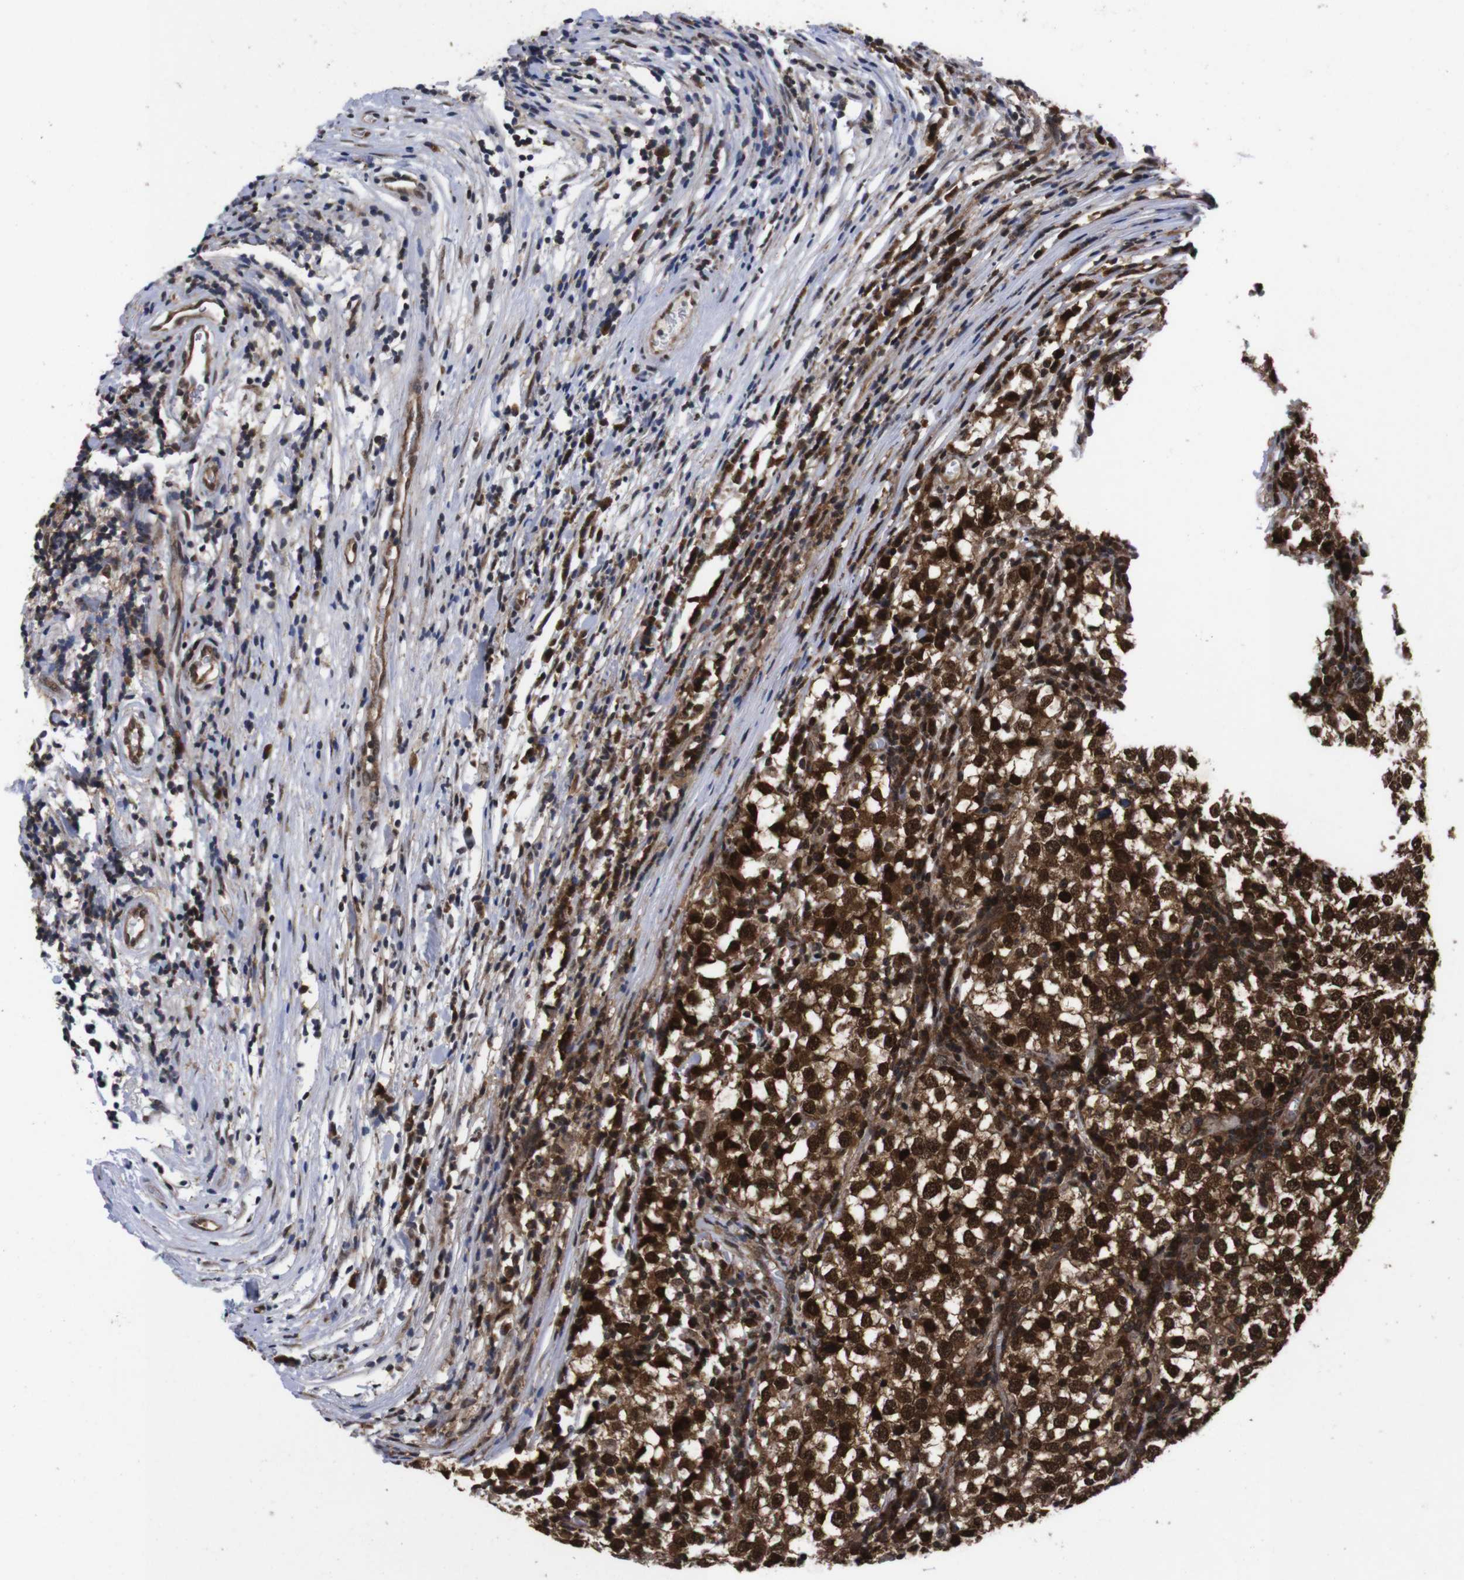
{"staining": {"intensity": "strong", "quantity": ">75%", "location": "cytoplasmic/membranous,nuclear"}, "tissue": "testis cancer", "cell_type": "Tumor cells", "image_type": "cancer", "snomed": [{"axis": "morphology", "description": "Seminoma, NOS"}, {"axis": "topography", "description": "Testis"}], "caption": "Tumor cells exhibit high levels of strong cytoplasmic/membranous and nuclear expression in about >75% of cells in human testis seminoma.", "gene": "UBQLN2", "patient": {"sex": "male", "age": 65}}